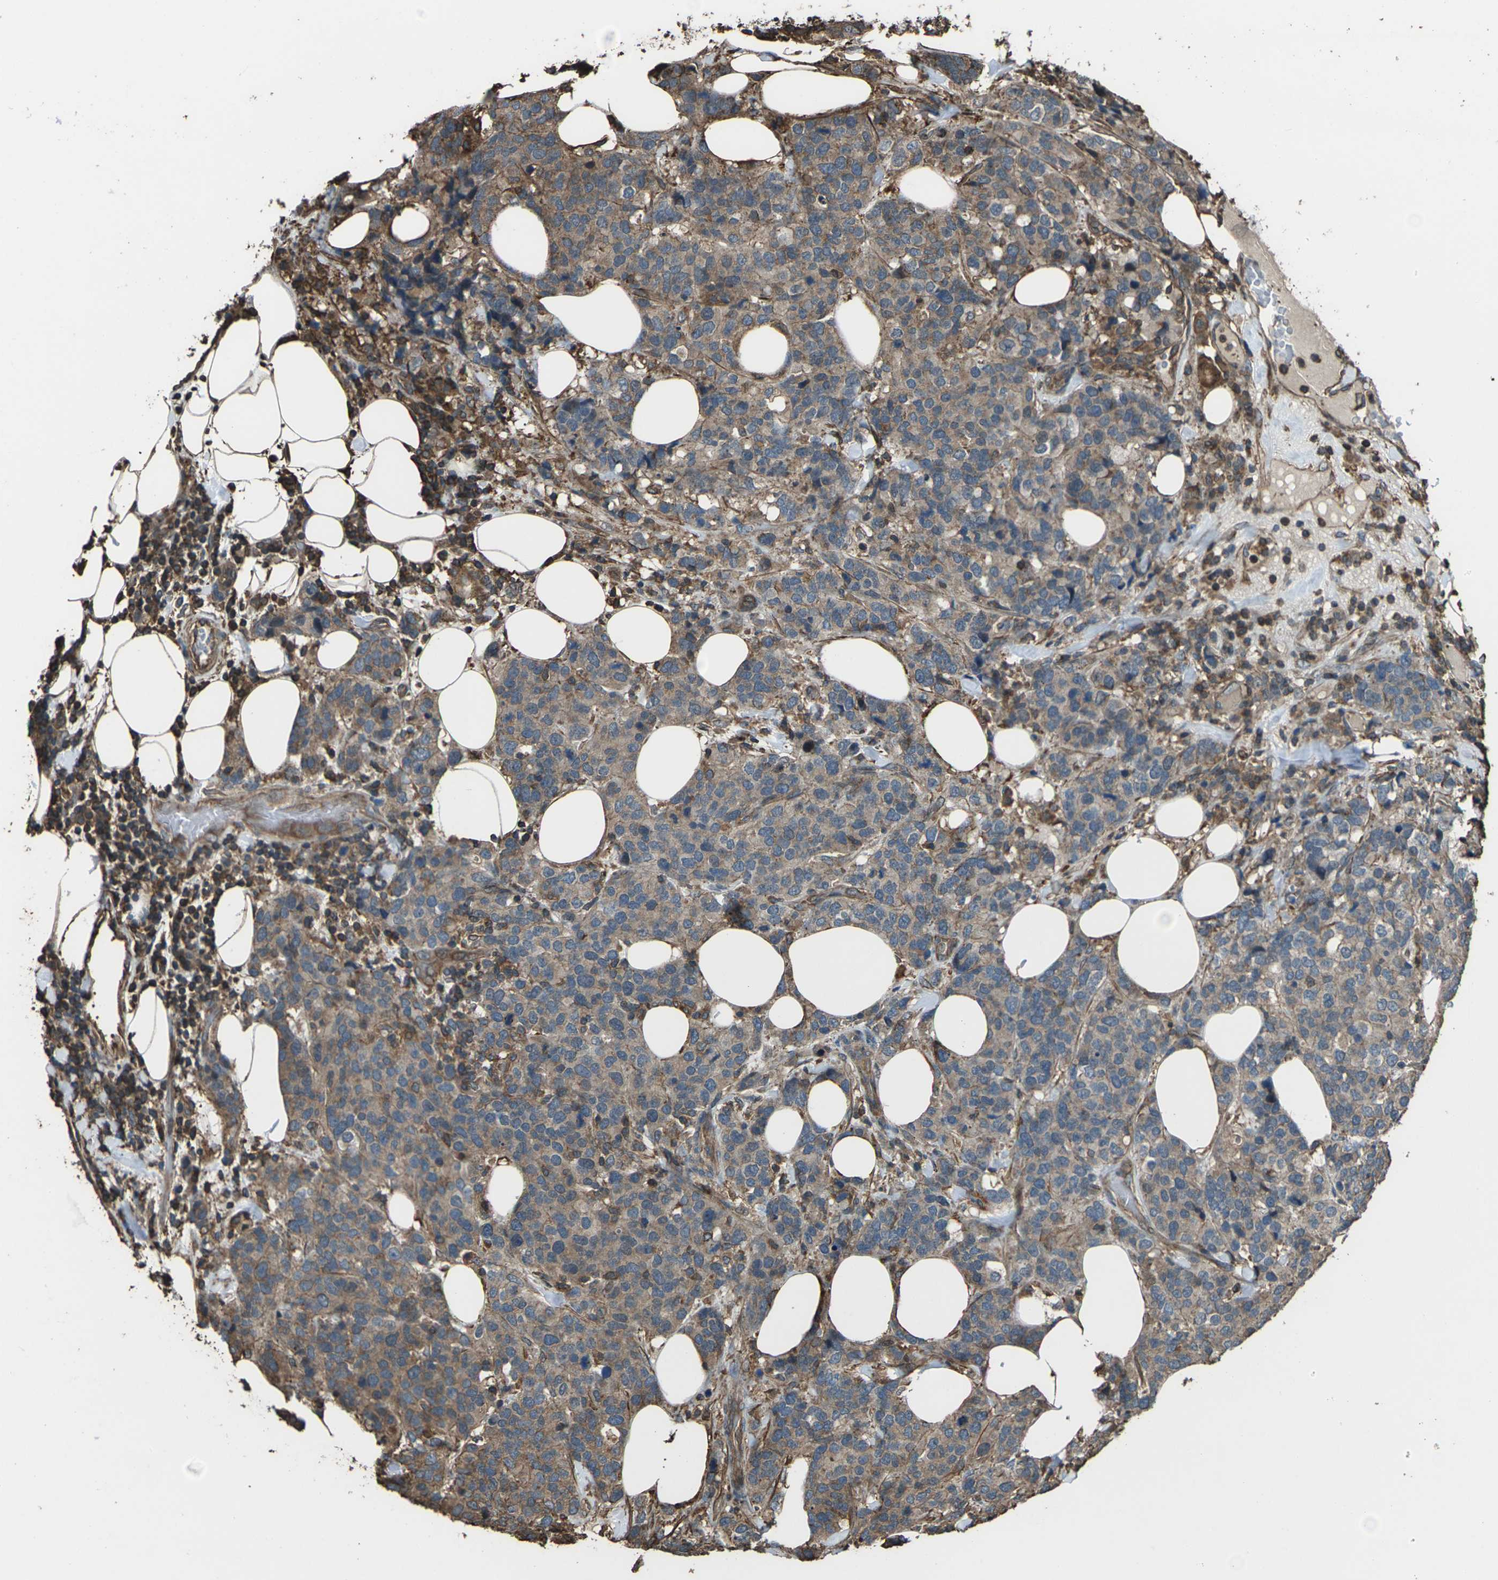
{"staining": {"intensity": "moderate", "quantity": ">75%", "location": "cytoplasmic/membranous"}, "tissue": "breast cancer", "cell_type": "Tumor cells", "image_type": "cancer", "snomed": [{"axis": "morphology", "description": "Lobular carcinoma"}, {"axis": "topography", "description": "Breast"}], "caption": "Approximately >75% of tumor cells in human breast cancer (lobular carcinoma) show moderate cytoplasmic/membranous protein positivity as visualized by brown immunohistochemical staining.", "gene": "DHPS", "patient": {"sex": "female", "age": 59}}